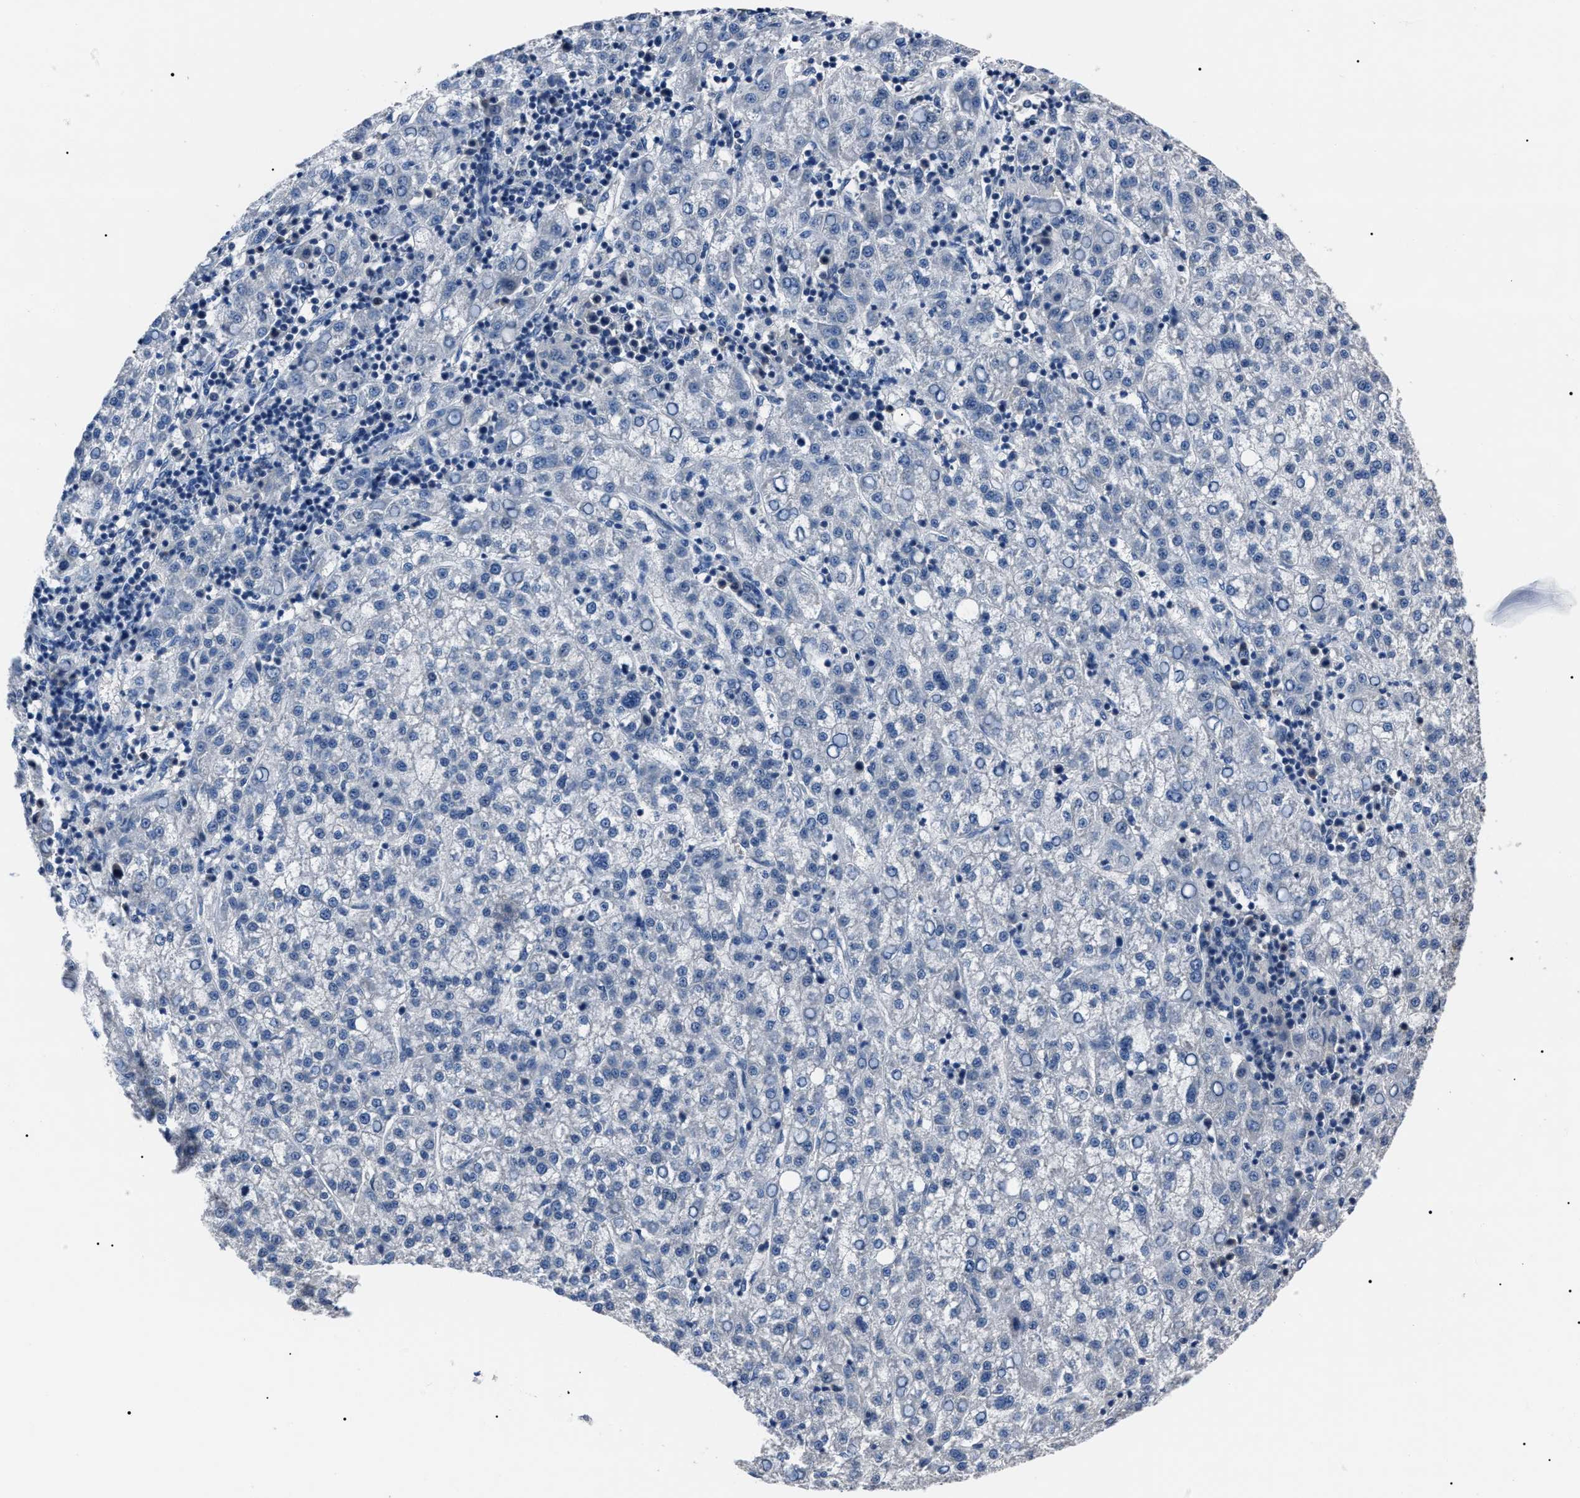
{"staining": {"intensity": "negative", "quantity": "none", "location": "none"}, "tissue": "liver cancer", "cell_type": "Tumor cells", "image_type": "cancer", "snomed": [{"axis": "morphology", "description": "Carcinoma, Hepatocellular, NOS"}, {"axis": "topography", "description": "Liver"}], "caption": "Histopathology image shows no protein staining in tumor cells of liver hepatocellular carcinoma tissue. (Stains: DAB (3,3'-diaminobenzidine) immunohistochemistry (IHC) with hematoxylin counter stain, Microscopy: brightfield microscopy at high magnification).", "gene": "LRWD1", "patient": {"sex": "female", "age": 58}}